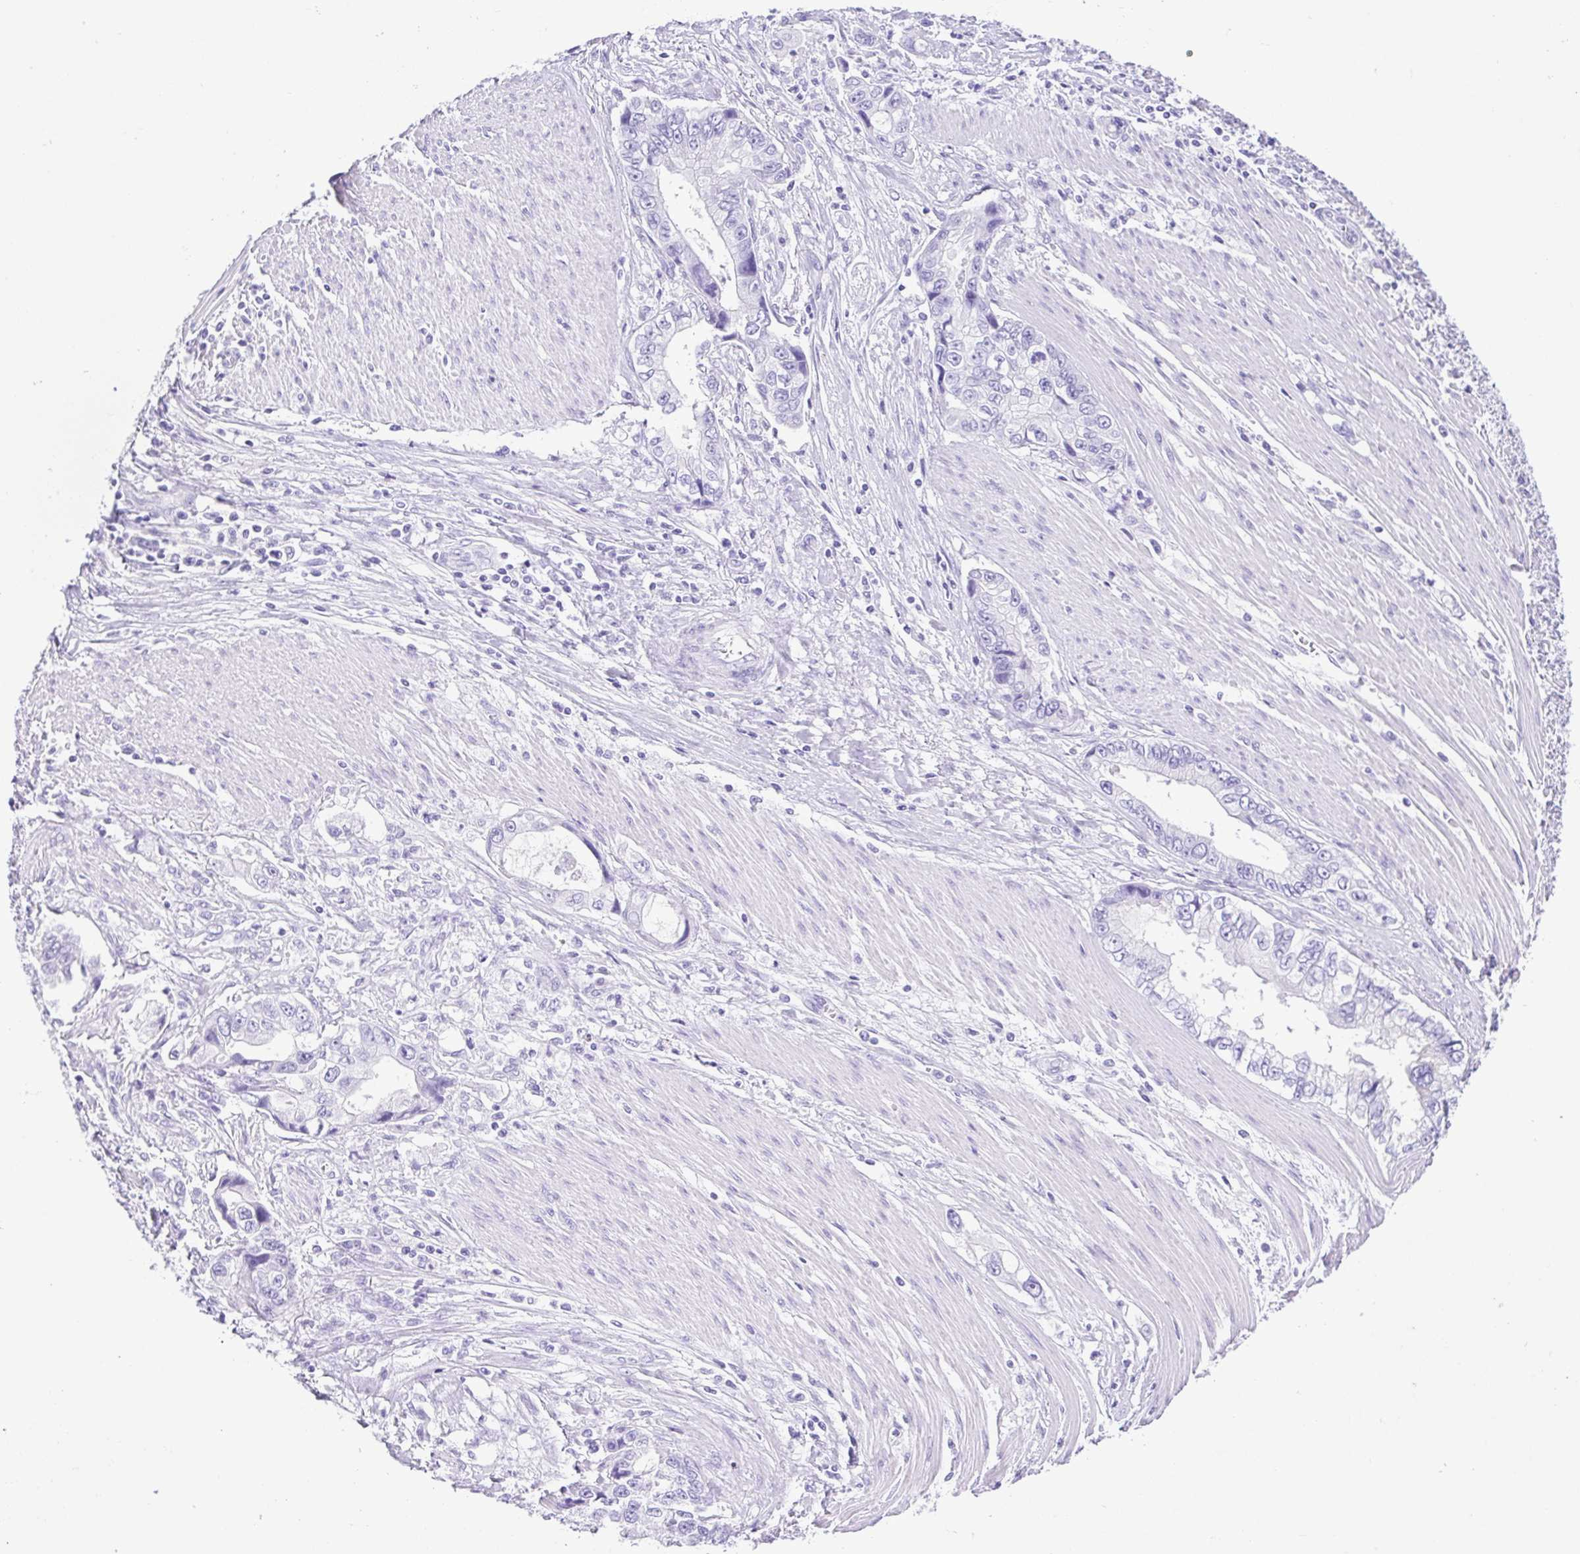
{"staining": {"intensity": "negative", "quantity": "none", "location": "none"}, "tissue": "stomach cancer", "cell_type": "Tumor cells", "image_type": "cancer", "snomed": [{"axis": "morphology", "description": "Adenocarcinoma, NOS"}, {"axis": "topography", "description": "Pancreas"}, {"axis": "topography", "description": "Stomach, upper"}], "caption": "Immunohistochemical staining of stomach cancer (adenocarcinoma) shows no significant positivity in tumor cells.", "gene": "OVGP1", "patient": {"sex": "male", "age": 77}}